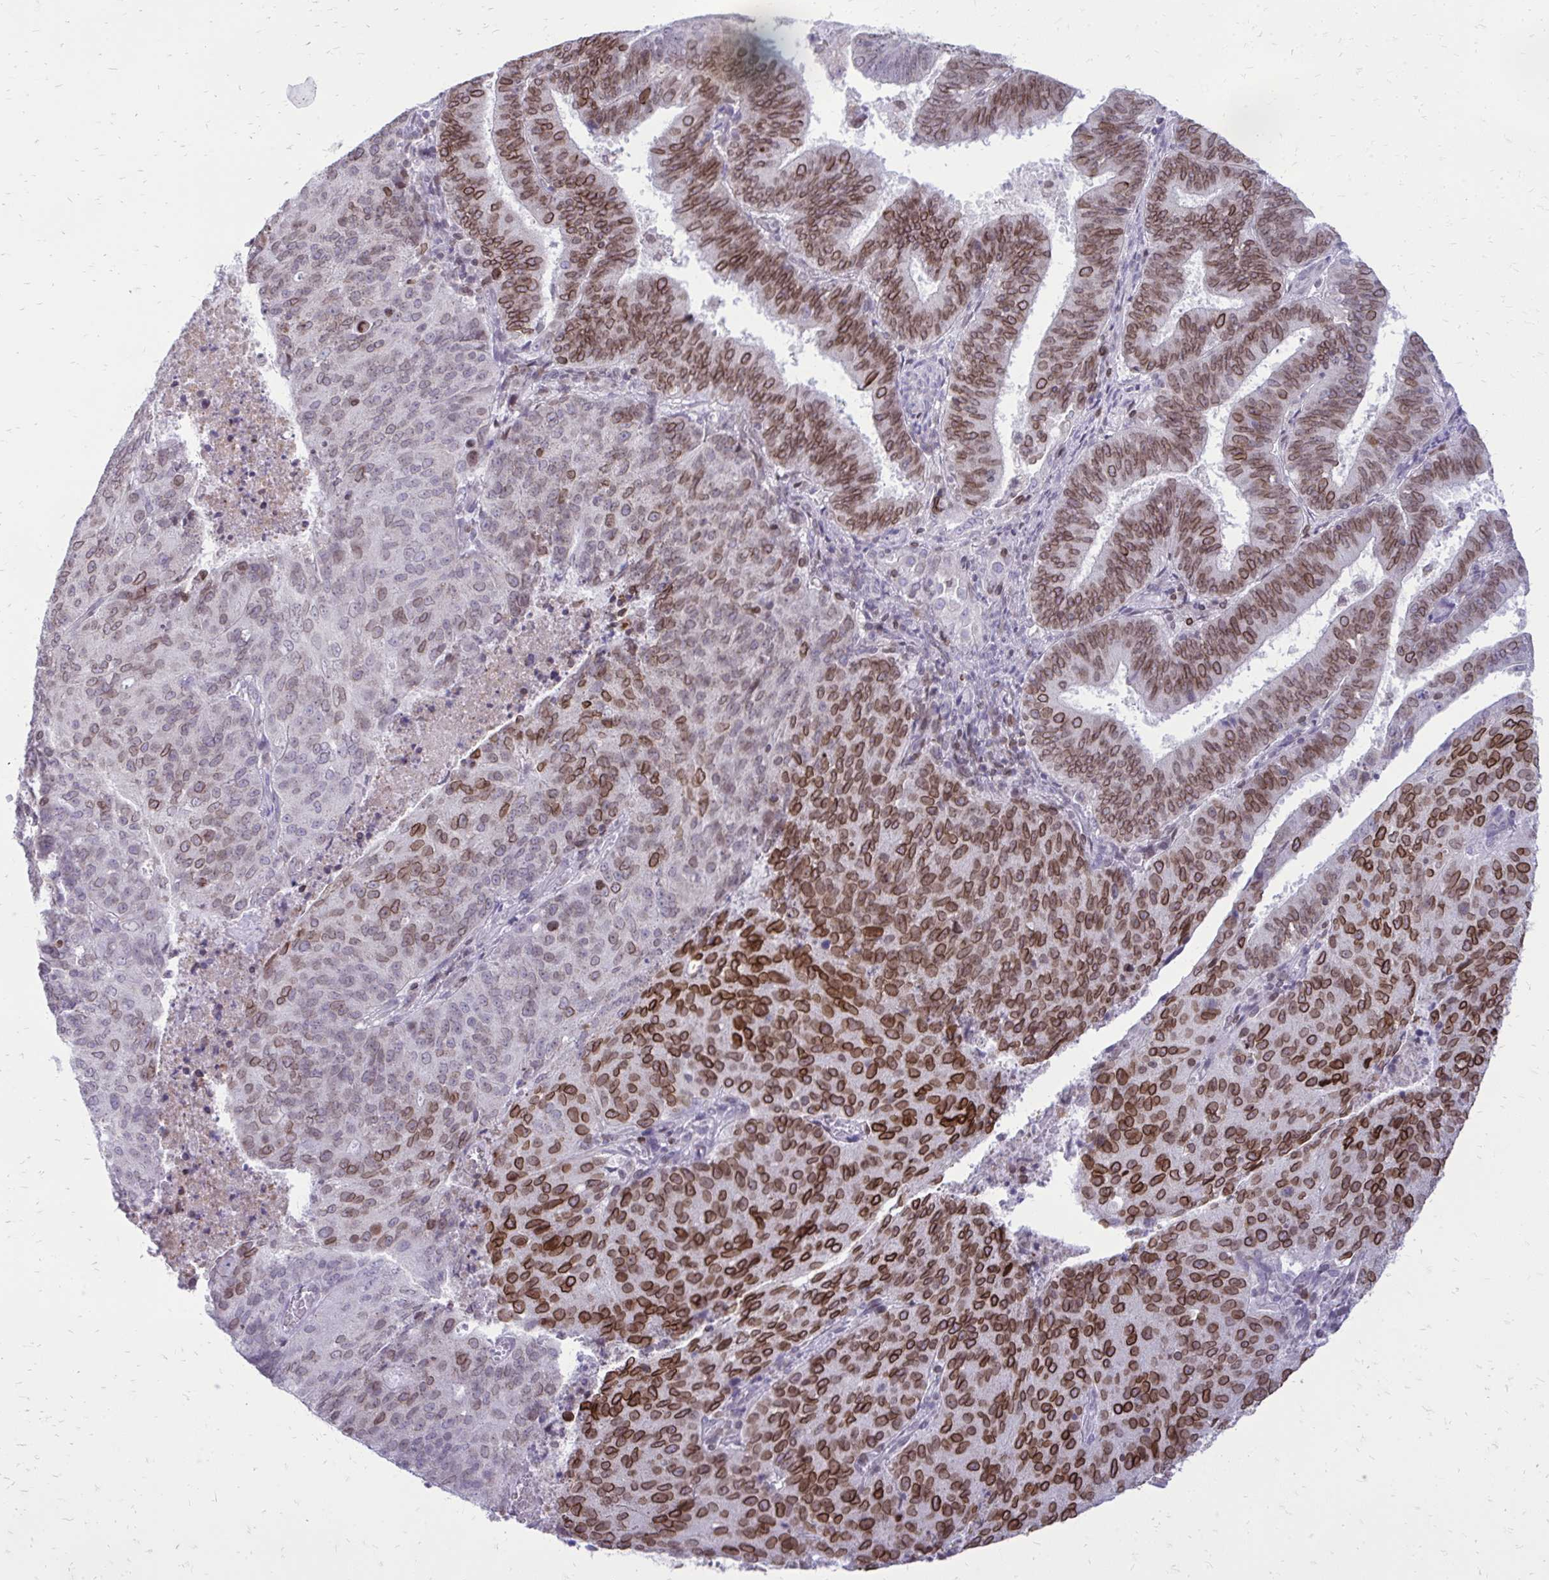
{"staining": {"intensity": "strong", "quantity": "25%-75%", "location": "cytoplasmic/membranous,nuclear"}, "tissue": "endometrial cancer", "cell_type": "Tumor cells", "image_type": "cancer", "snomed": [{"axis": "morphology", "description": "Adenocarcinoma, NOS"}, {"axis": "topography", "description": "Endometrium"}], "caption": "A high-resolution histopathology image shows immunohistochemistry (IHC) staining of endometrial cancer, which exhibits strong cytoplasmic/membranous and nuclear expression in about 25%-75% of tumor cells.", "gene": "RPS6KA2", "patient": {"sex": "female", "age": 82}}